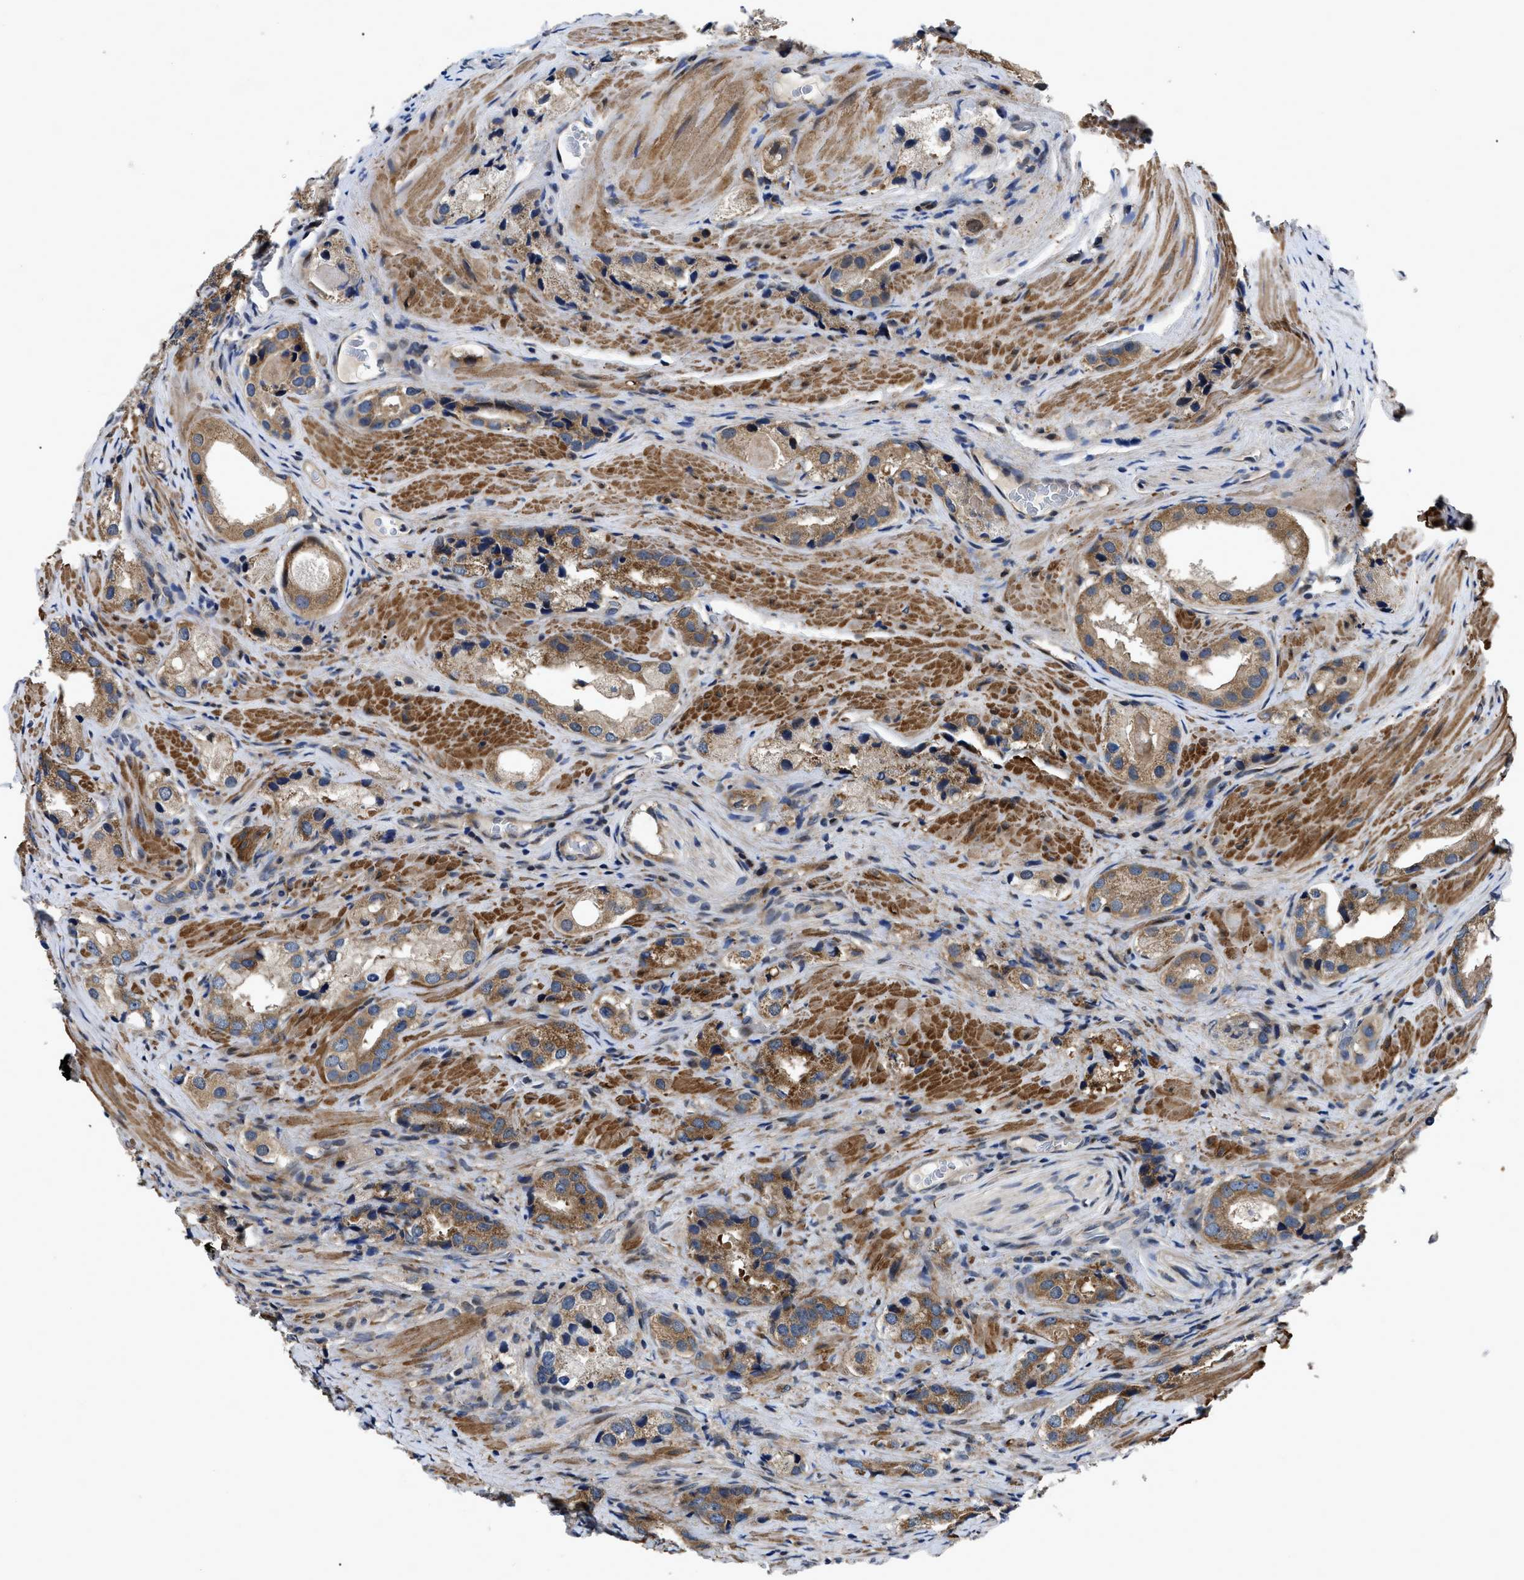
{"staining": {"intensity": "moderate", "quantity": ">75%", "location": "cytoplasmic/membranous"}, "tissue": "prostate cancer", "cell_type": "Tumor cells", "image_type": "cancer", "snomed": [{"axis": "morphology", "description": "Adenocarcinoma, High grade"}, {"axis": "topography", "description": "Prostate"}], "caption": "This image displays IHC staining of prostate cancer (adenocarcinoma (high-grade)), with medium moderate cytoplasmic/membranous expression in approximately >75% of tumor cells.", "gene": "PPWD1", "patient": {"sex": "male", "age": 63}}